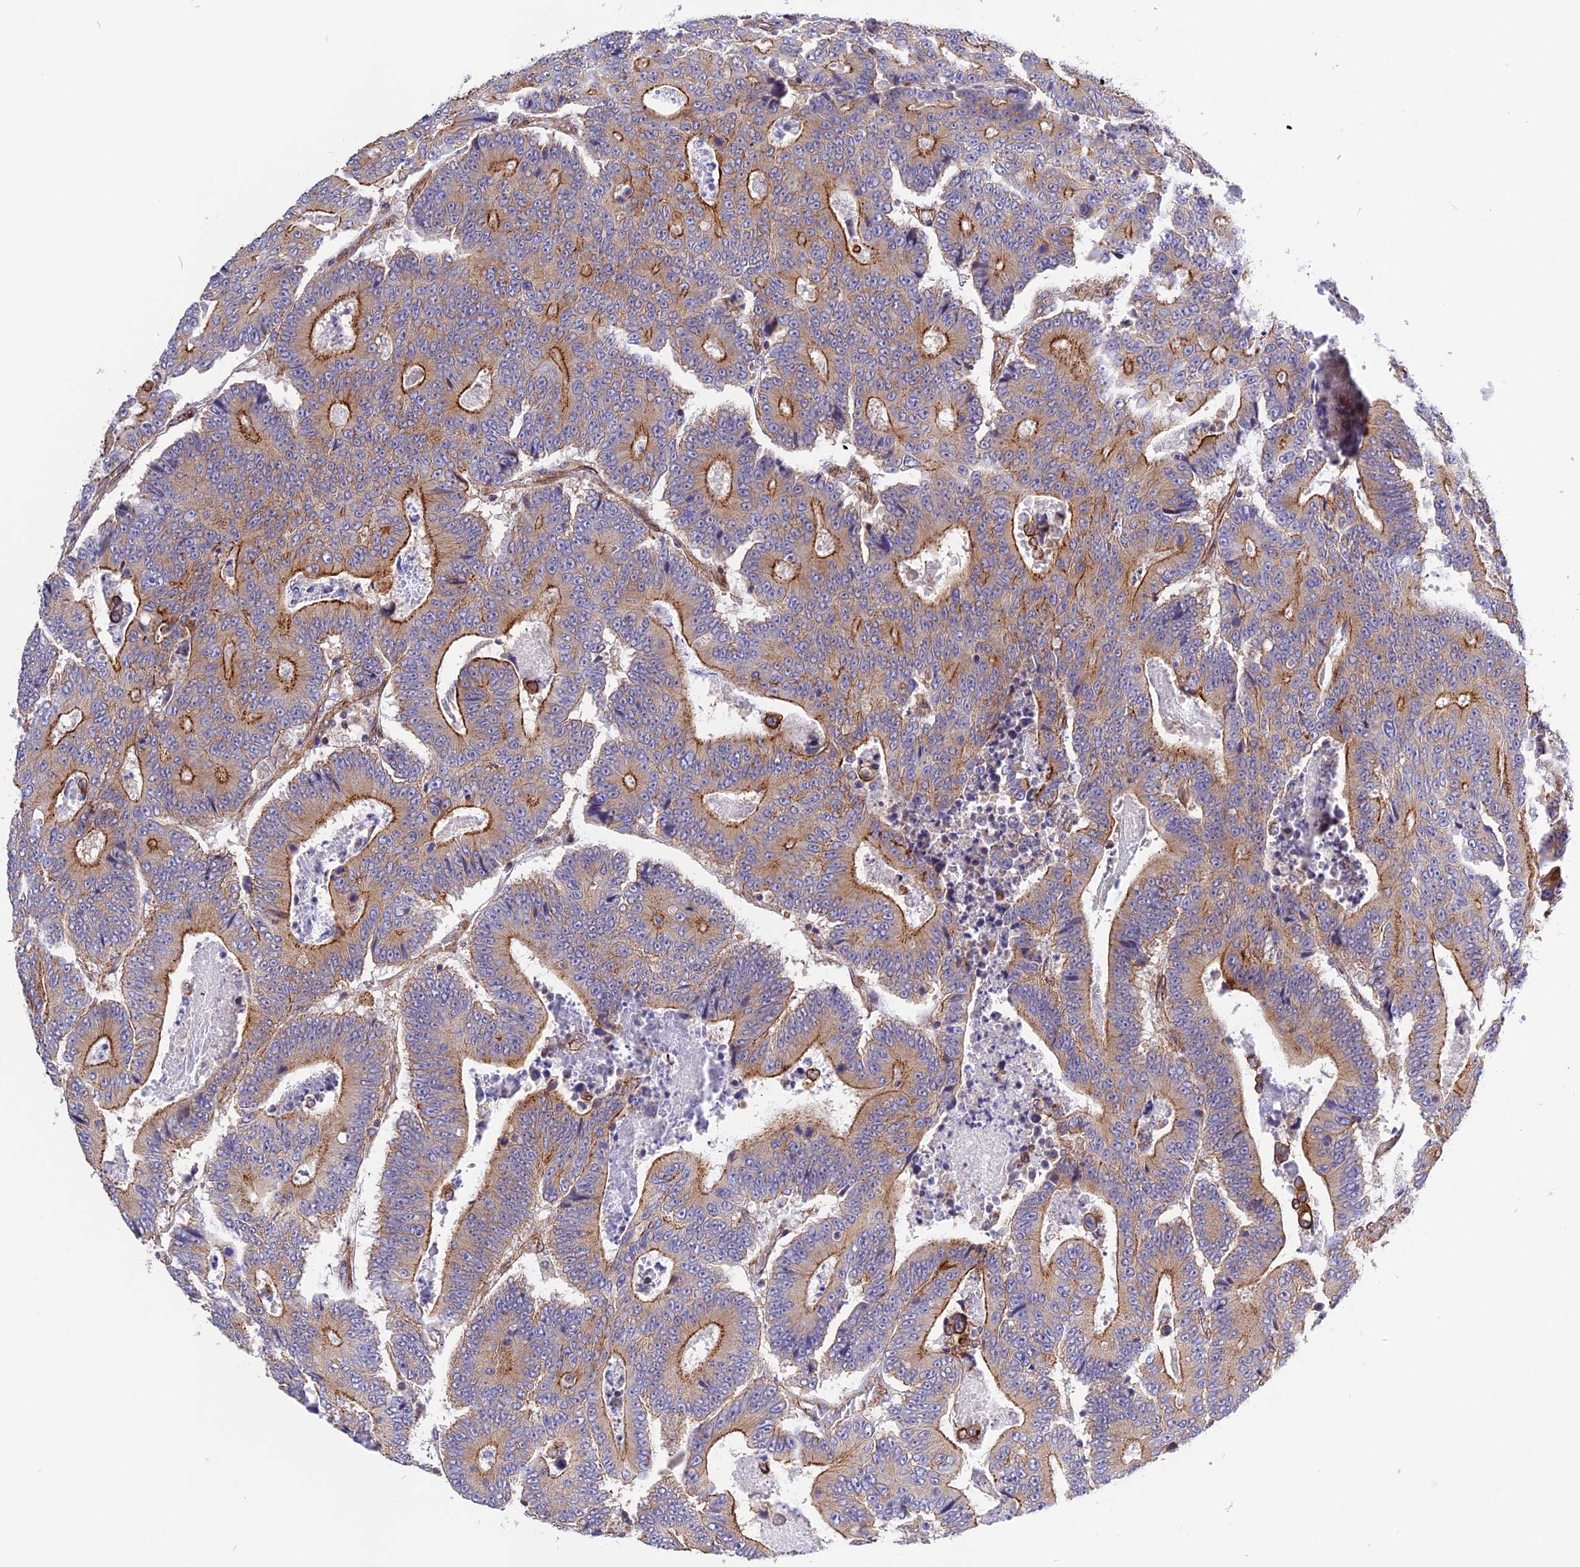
{"staining": {"intensity": "moderate", "quantity": "25%-75%", "location": "cytoplasmic/membranous"}, "tissue": "colorectal cancer", "cell_type": "Tumor cells", "image_type": "cancer", "snomed": [{"axis": "morphology", "description": "Adenocarcinoma, NOS"}, {"axis": "topography", "description": "Colon"}], "caption": "This micrograph shows colorectal cancer stained with immunohistochemistry (IHC) to label a protein in brown. The cytoplasmic/membranous of tumor cells show moderate positivity for the protein. Nuclei are counter-stained blue.", "gene": "R3HDM4", "patient": {"sex": "male", "age": 83}}